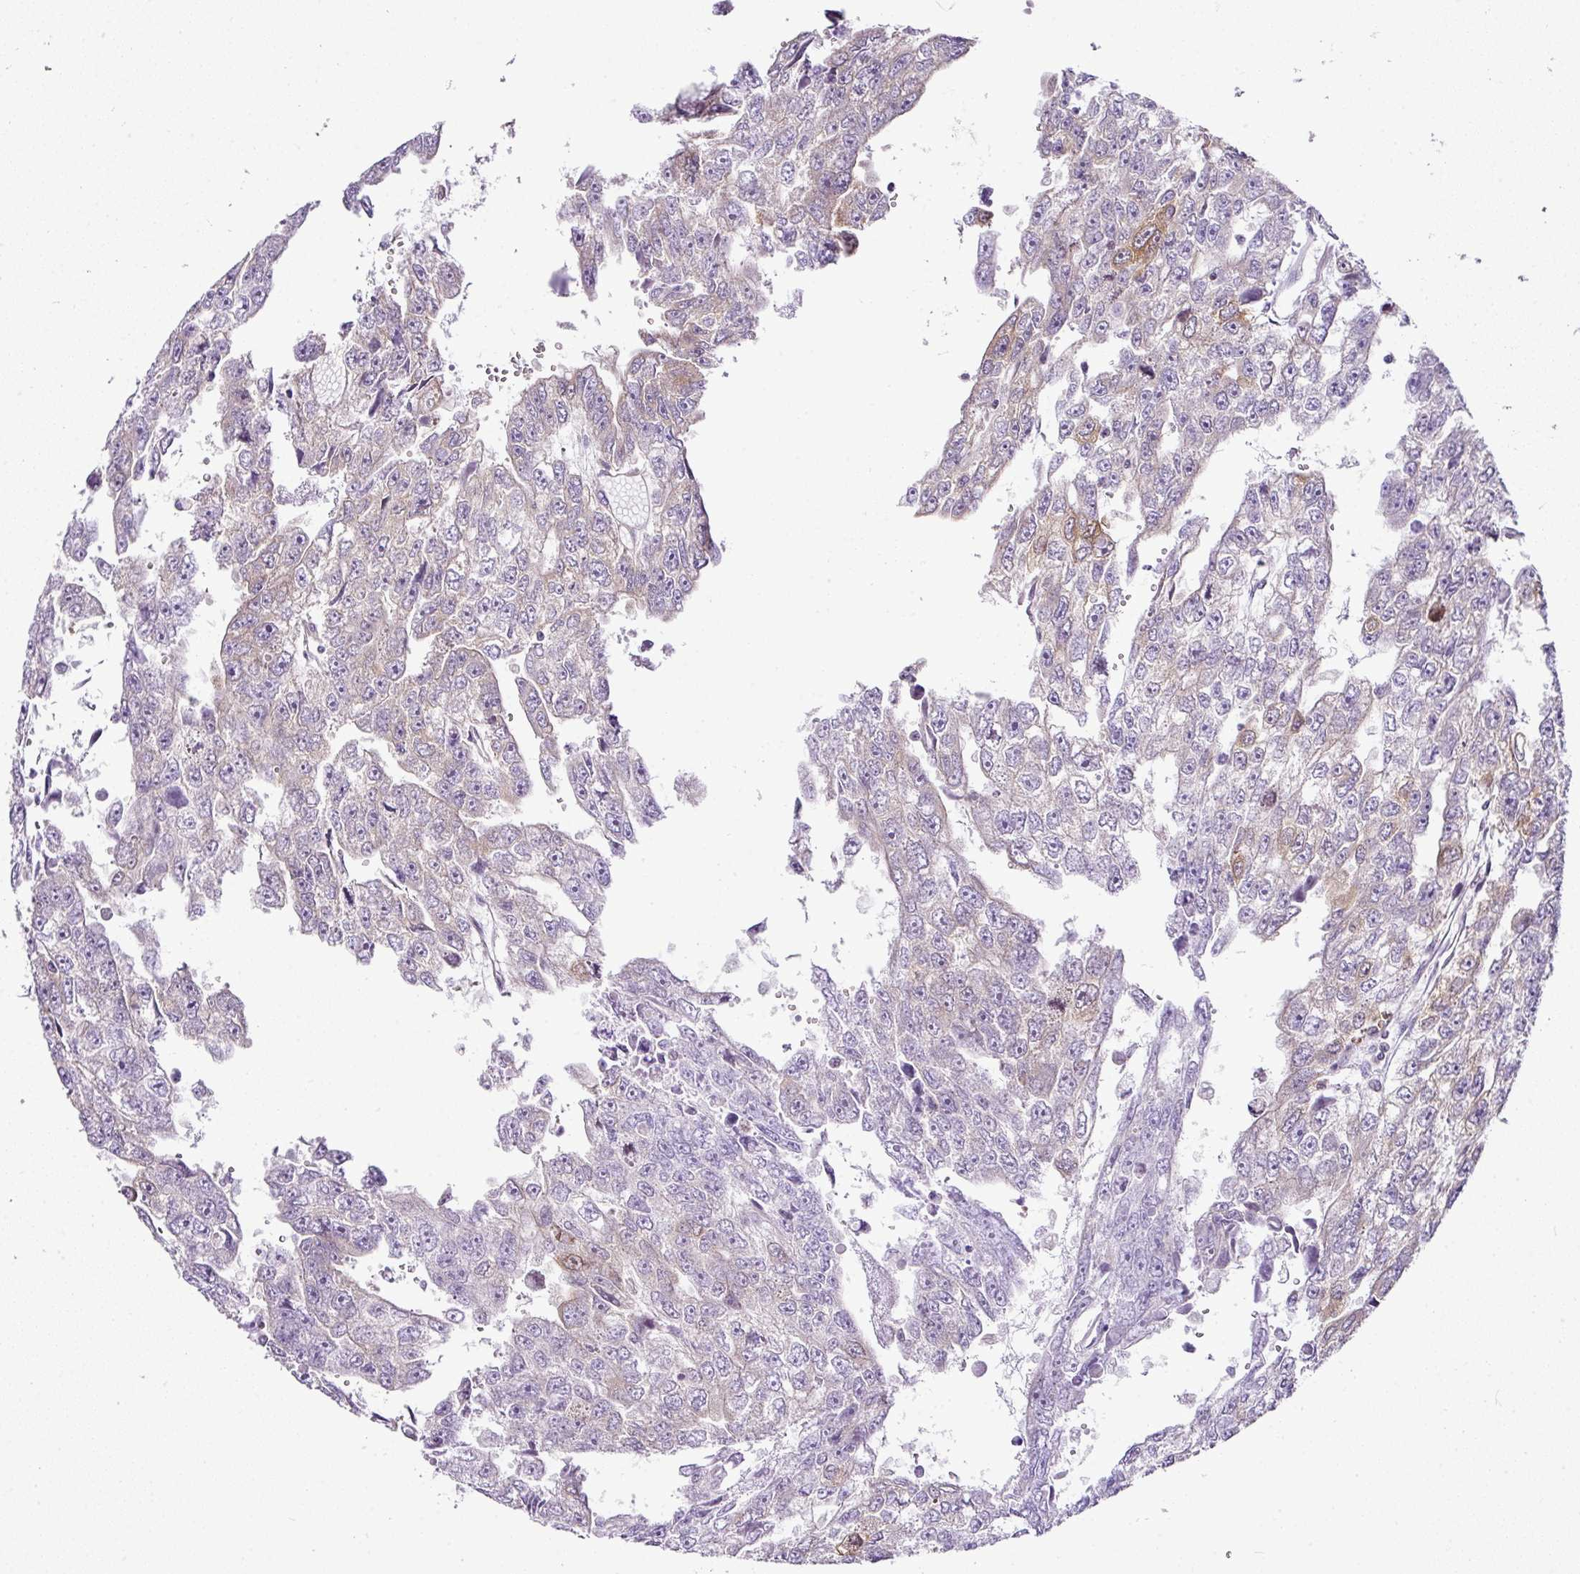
{"staining": {"intensity": "moderate", "quantity": "<25%", "location": "cytoplasmic/membranous"}, "tissue": "testis cancer", "cell_type": "Tumor cells", "image_type": "cancer", "snomed": [{"axis": "morphology", "description": "Carcinoma, Embryonal, NOS"}, {"axis": "topography", "description": "Testis"}], "caption": "A brown stain labels moderate cytoplasmic/membranous positivity of a protein in human embryonal carcinoma (testis) tumor cells. The staining was performed using DAB (3,3'-diaminobenzidine) to visualize the protein expression in brown, while the nuclei were stained in blue with hematoxylin (Magnification: 20x).", "gene": "FAM32A", "patient": {"sex": "male", "age": 20}}